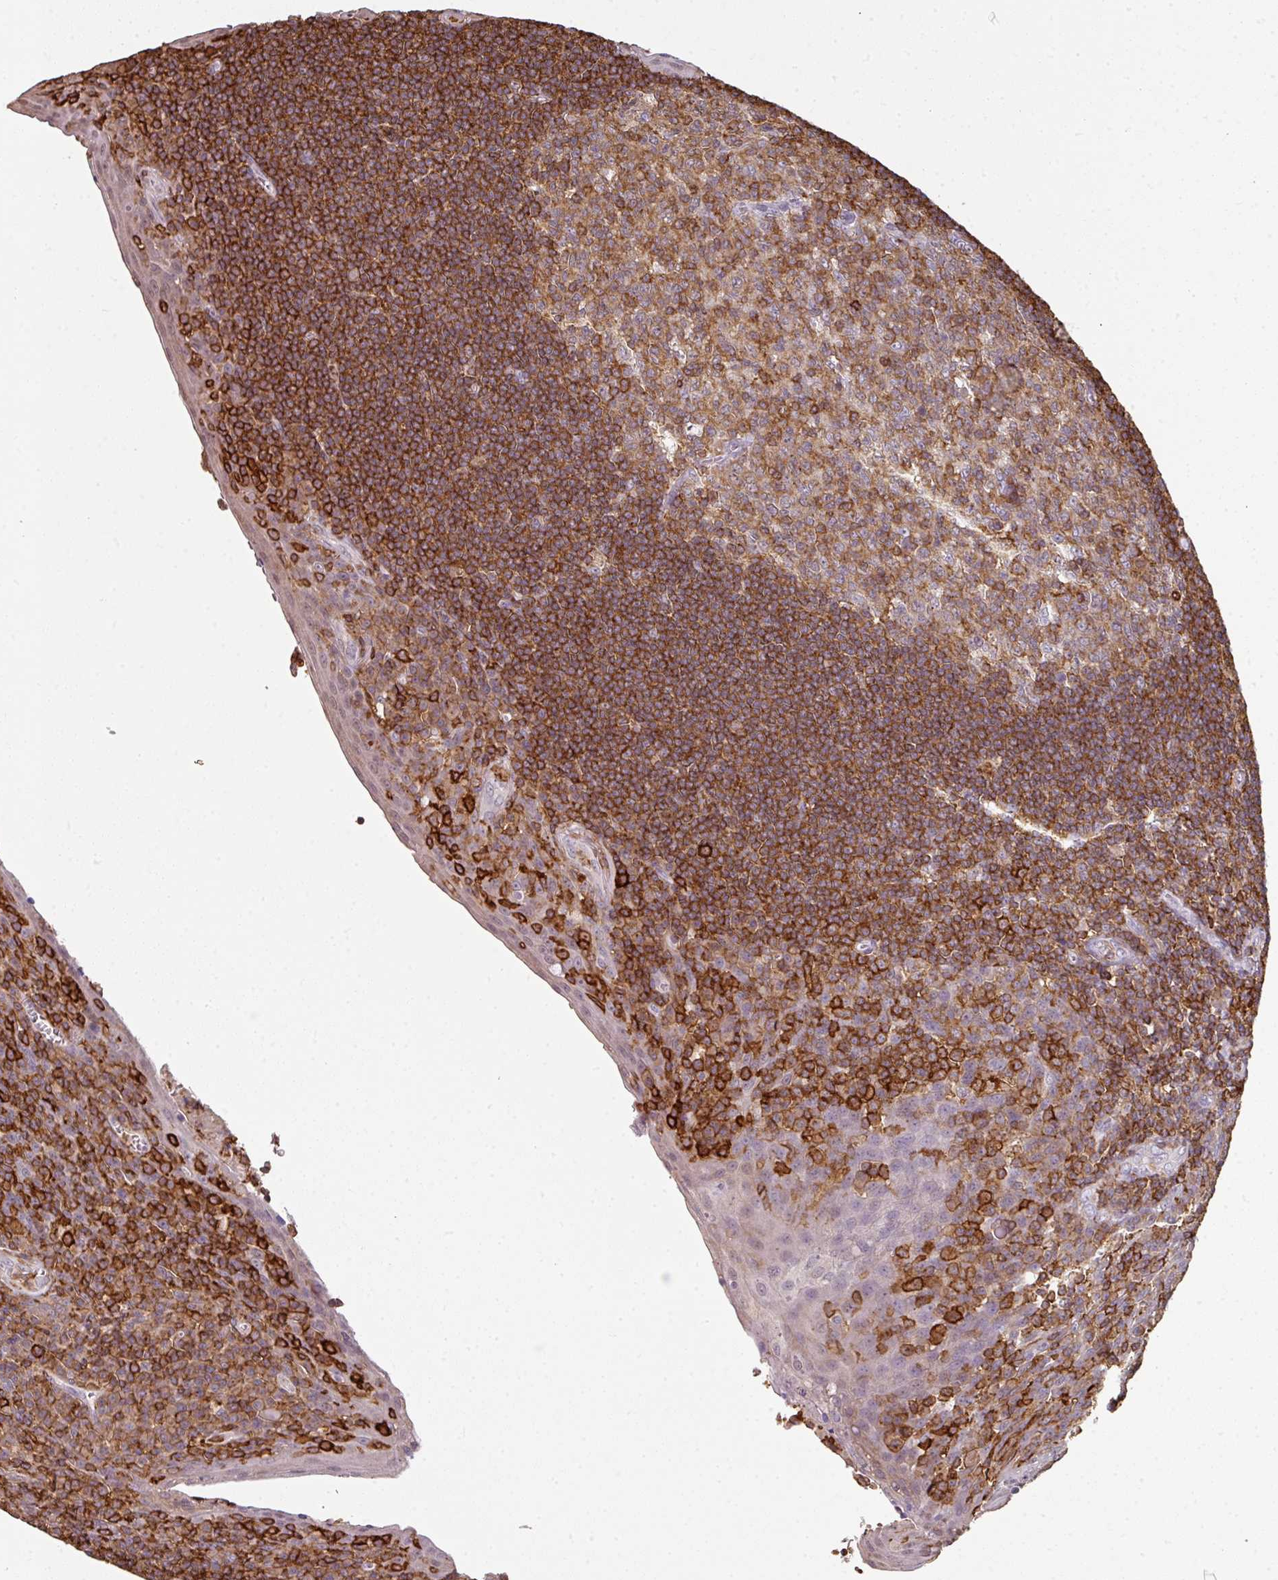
{"staining": {"intensity": "moderate", "quantity": "<25%", "location": "cytoplasmic/membranous"}, "tissue": "tonsil", "cell_type": "Germinal center cells", "image_type": "normal", "snomed": [{"axis": "morphology", "description": "Normal tissue, NOS"}, {"axis": "topography", "description": "Tonsil"}], "caption": "The image shows immunohistochemical staining of normal tonsil. There is moderate cytoplasmic/membranous positivity is identified in approximately <25% of germinal center cells.", "gene": "OLFML2B", "patient": {"sex": "male", "age": 27}}